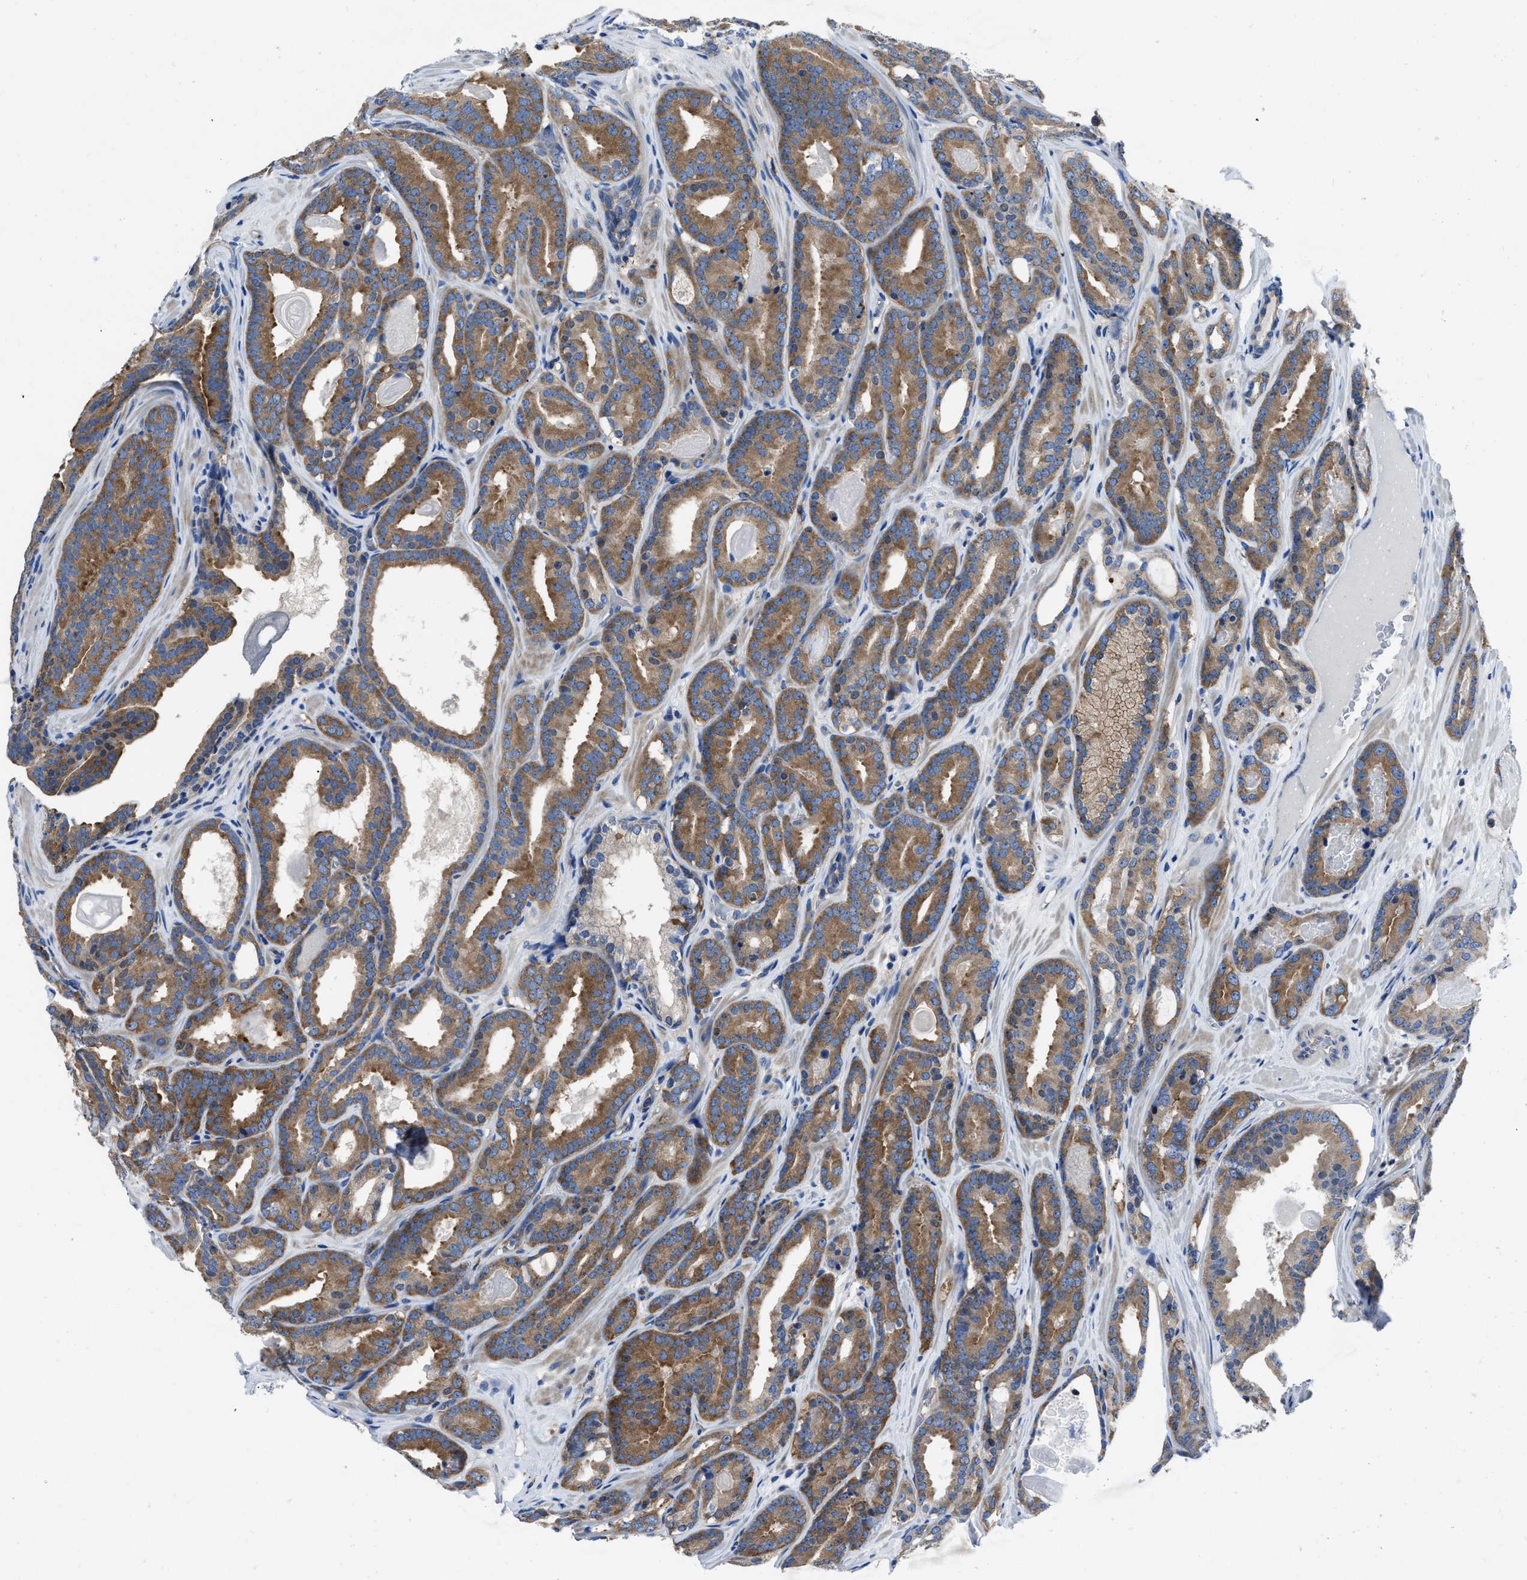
{"staining": {"intensity": "moderate", "quantity": ">75%", "location": "cytoplasmic/membranous"}, "tissue": "prostate cancer", "cell_type": "Tumor cells", "image_type": "cancer", "snomed": [{"axis": "morphology", "description": "Adenocarcinoma, High grade"}, {"axis": "topography", "description": "Prostate"}], "caption": "IHC micrograph of neoplastic tissue: high-grade adenocarcinoma (prostate) stained using IHC reveals medium levels of moderate protein expression localized specifically in the cytoplasmic/membranous of tumor cells, appearing as a cytoplasmic/membranous brown color.", "gene": "YARS1", "patient": {"sex": "male", "age": 60}}